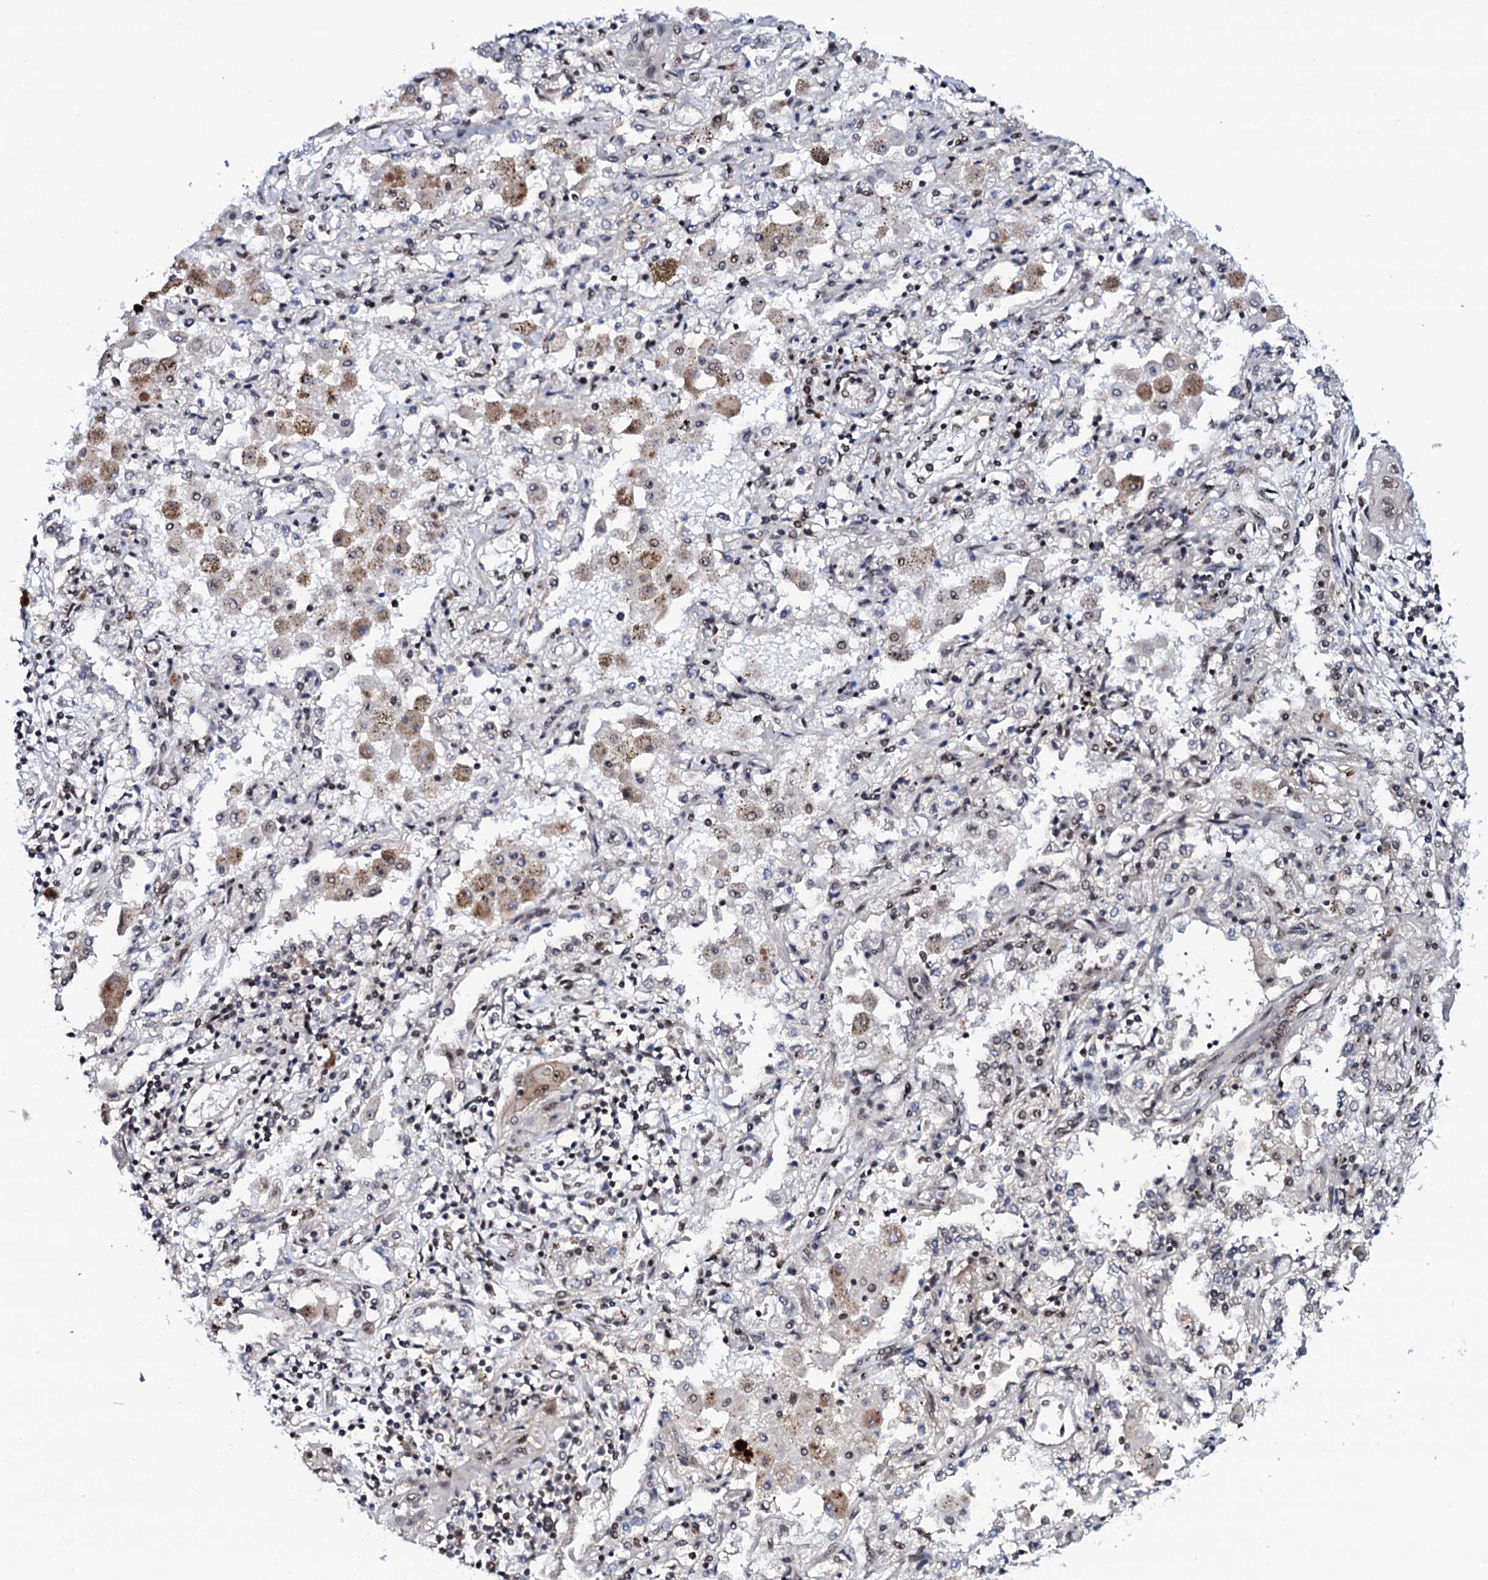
{"staining": {"intensity": "weak", "quantity": "<25%", "location": "nuclear"}, "tissue": "lung cancer", "cell_type": "Tumor cells", "image_type": "cancer", "snomed": [{"axis": "morphology", "description": "Squamous cell carcinoma, NOS"}, {"axis": "topography", "description": "Lung"}], "caption": "The image shows no staining of tumor cells in squamous cell carcinoma (lung).", "gene": "PRPF18", "patient": {"sex": "female", "age": 47}}